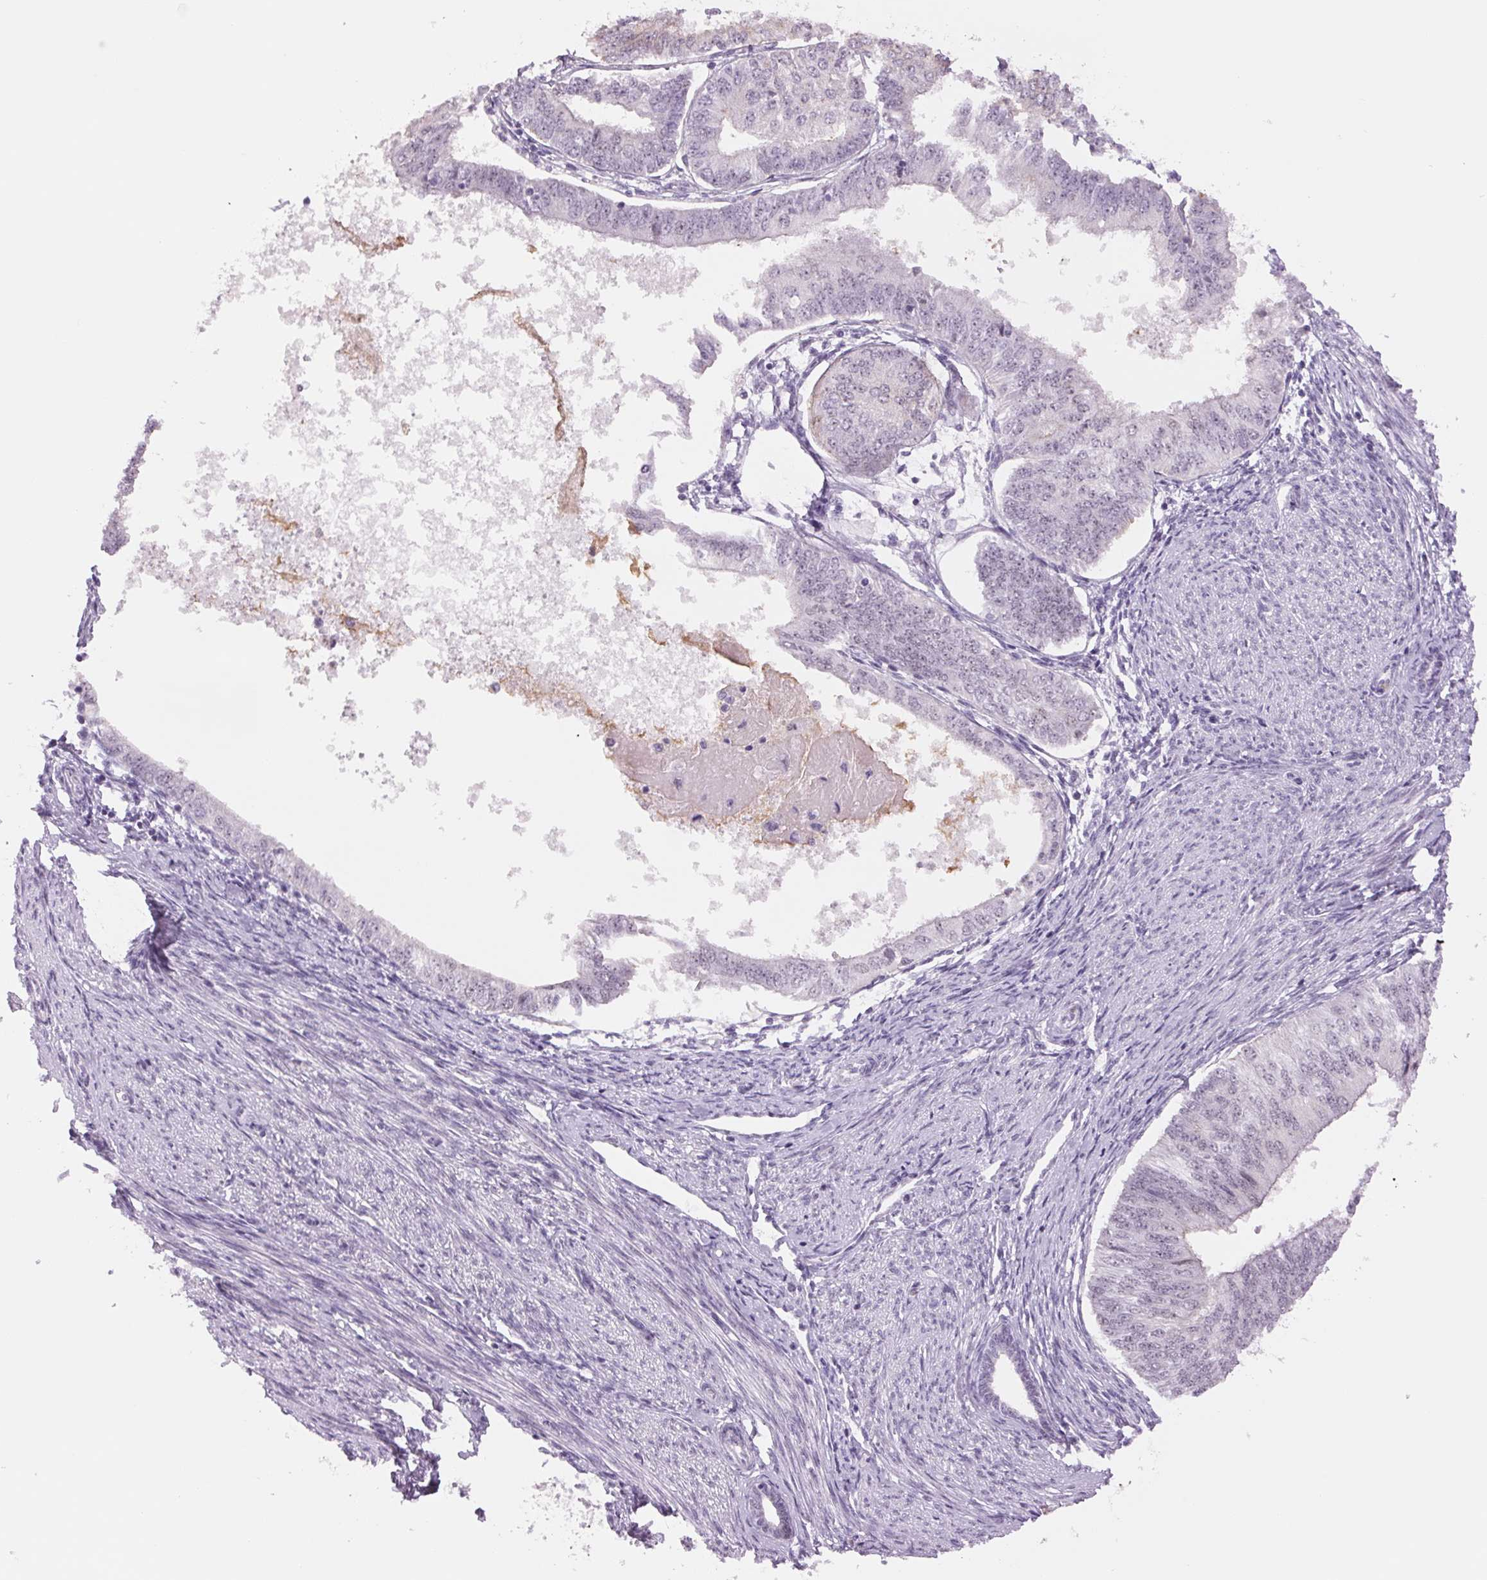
{"staining": {"intensity": "negative", "quantity": "none", "location": "none"}, "tissue": "endometrial cancer", "cell_type": "Tumor cells", "image_type": "cancer", "snomed": [{"axis": "morphology", "description": "Adenocarcinoma, NOS"}, {"axis": "topography", "description": "Endometrium"}], "caption": "The image demonstrates no staining of tumor cells in adenocarcinoma (endometrial).", "gene": "ZC3H14", "patient": {"sex": "female", "age": 58}}